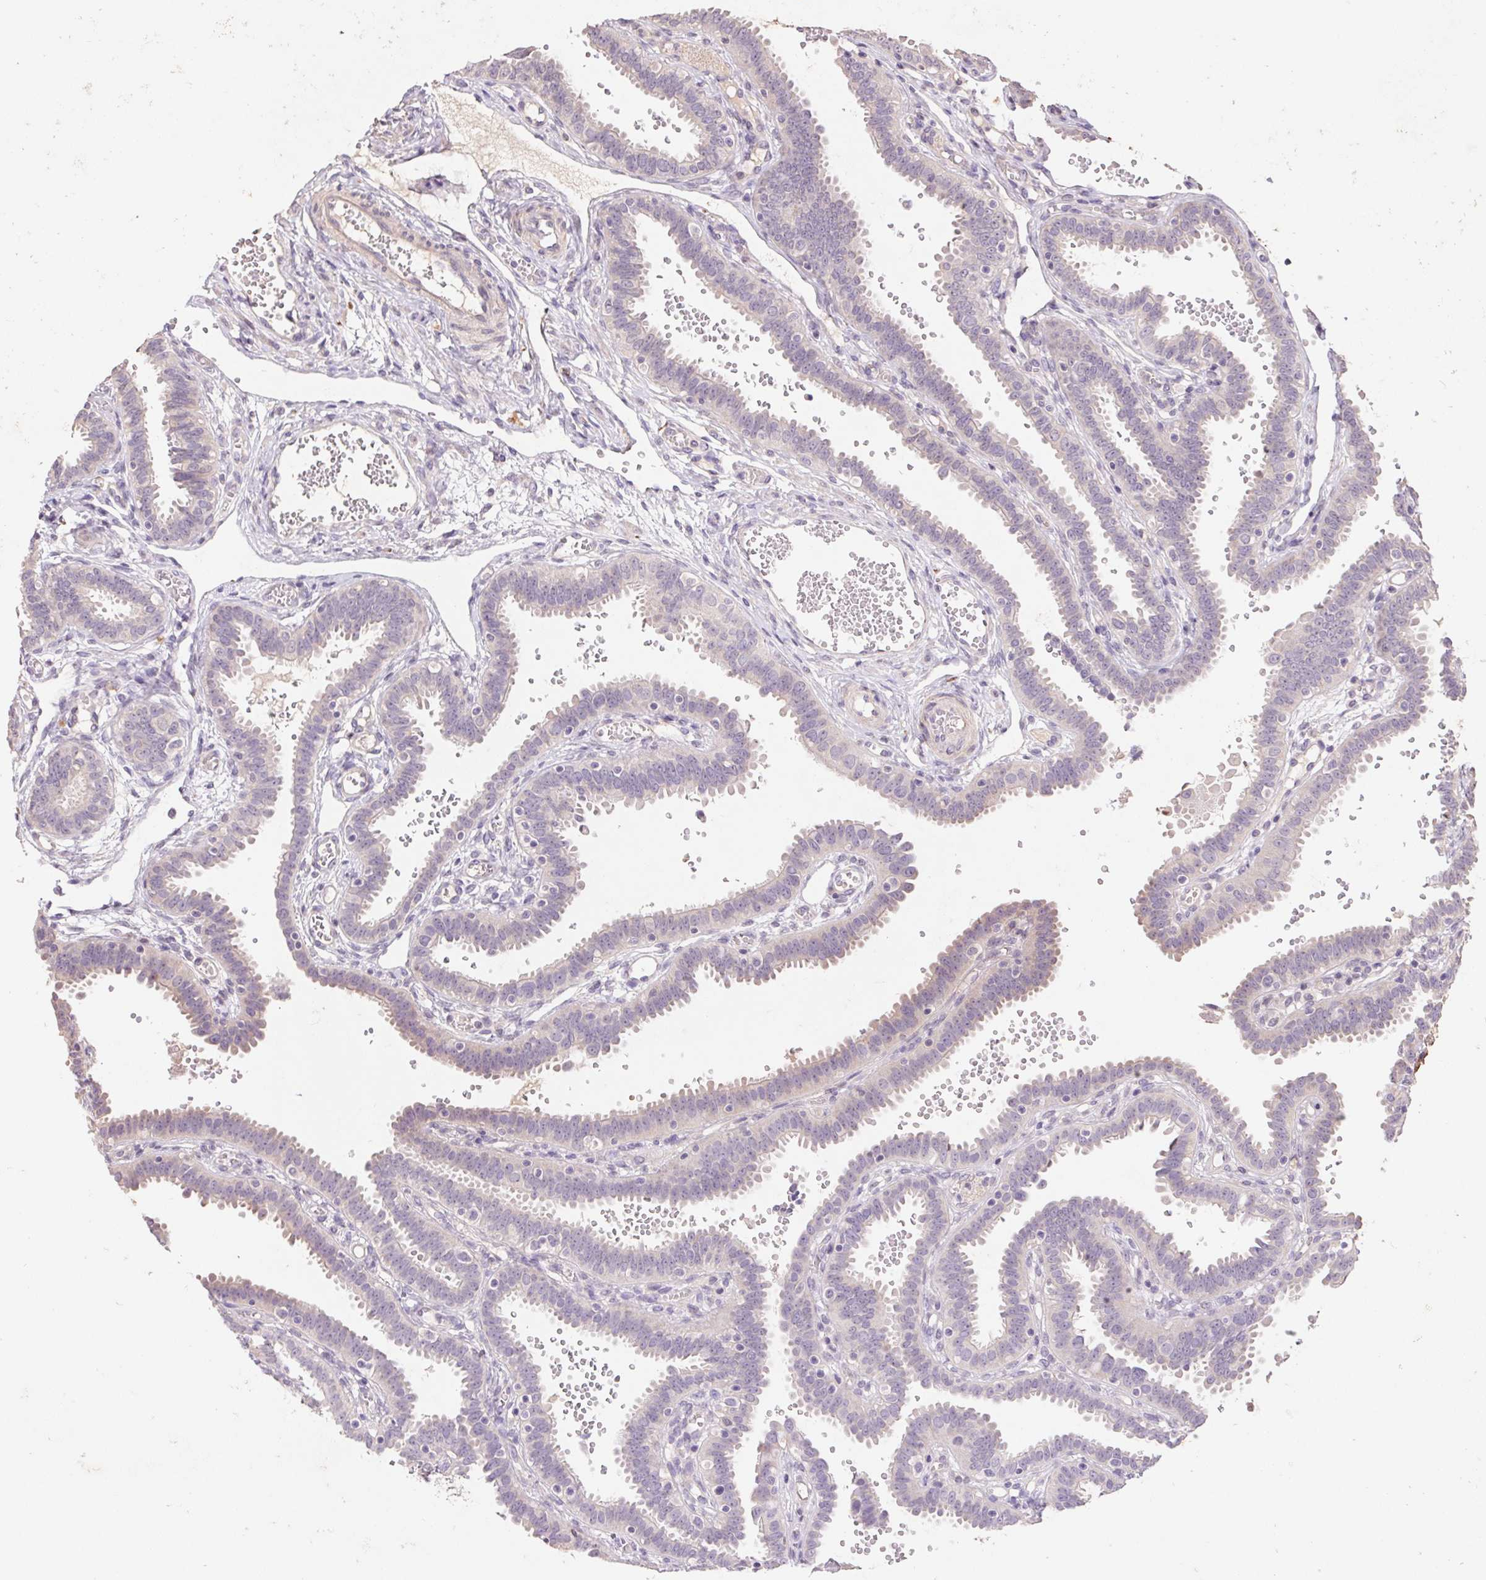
{"staining": {"intensity": "weak", "quantity": "25%-75%", "location": "cytoplasmic/membranous"}, "tissue": "fallopian tube", "cell_type": "Glandular cells", "image_type": "normal", "snomed": [{"axis": "morphology", "description": "Normal tissue, NOS"}, {"axis": "topography", "description": "Fallopian tube"}], "caption": "Immunohistochemical staining of unremarkable fallopian tube demonstrates 25%-75% levels of weak cytoplasmic/membranous protein positivity in approximately 25%-75% of glandular cells. Ihc stains the protein of interest in brown and the nuclei are stained blue.", "gene": "GRM2", "patient": {"sex": "female", "age": 37}}